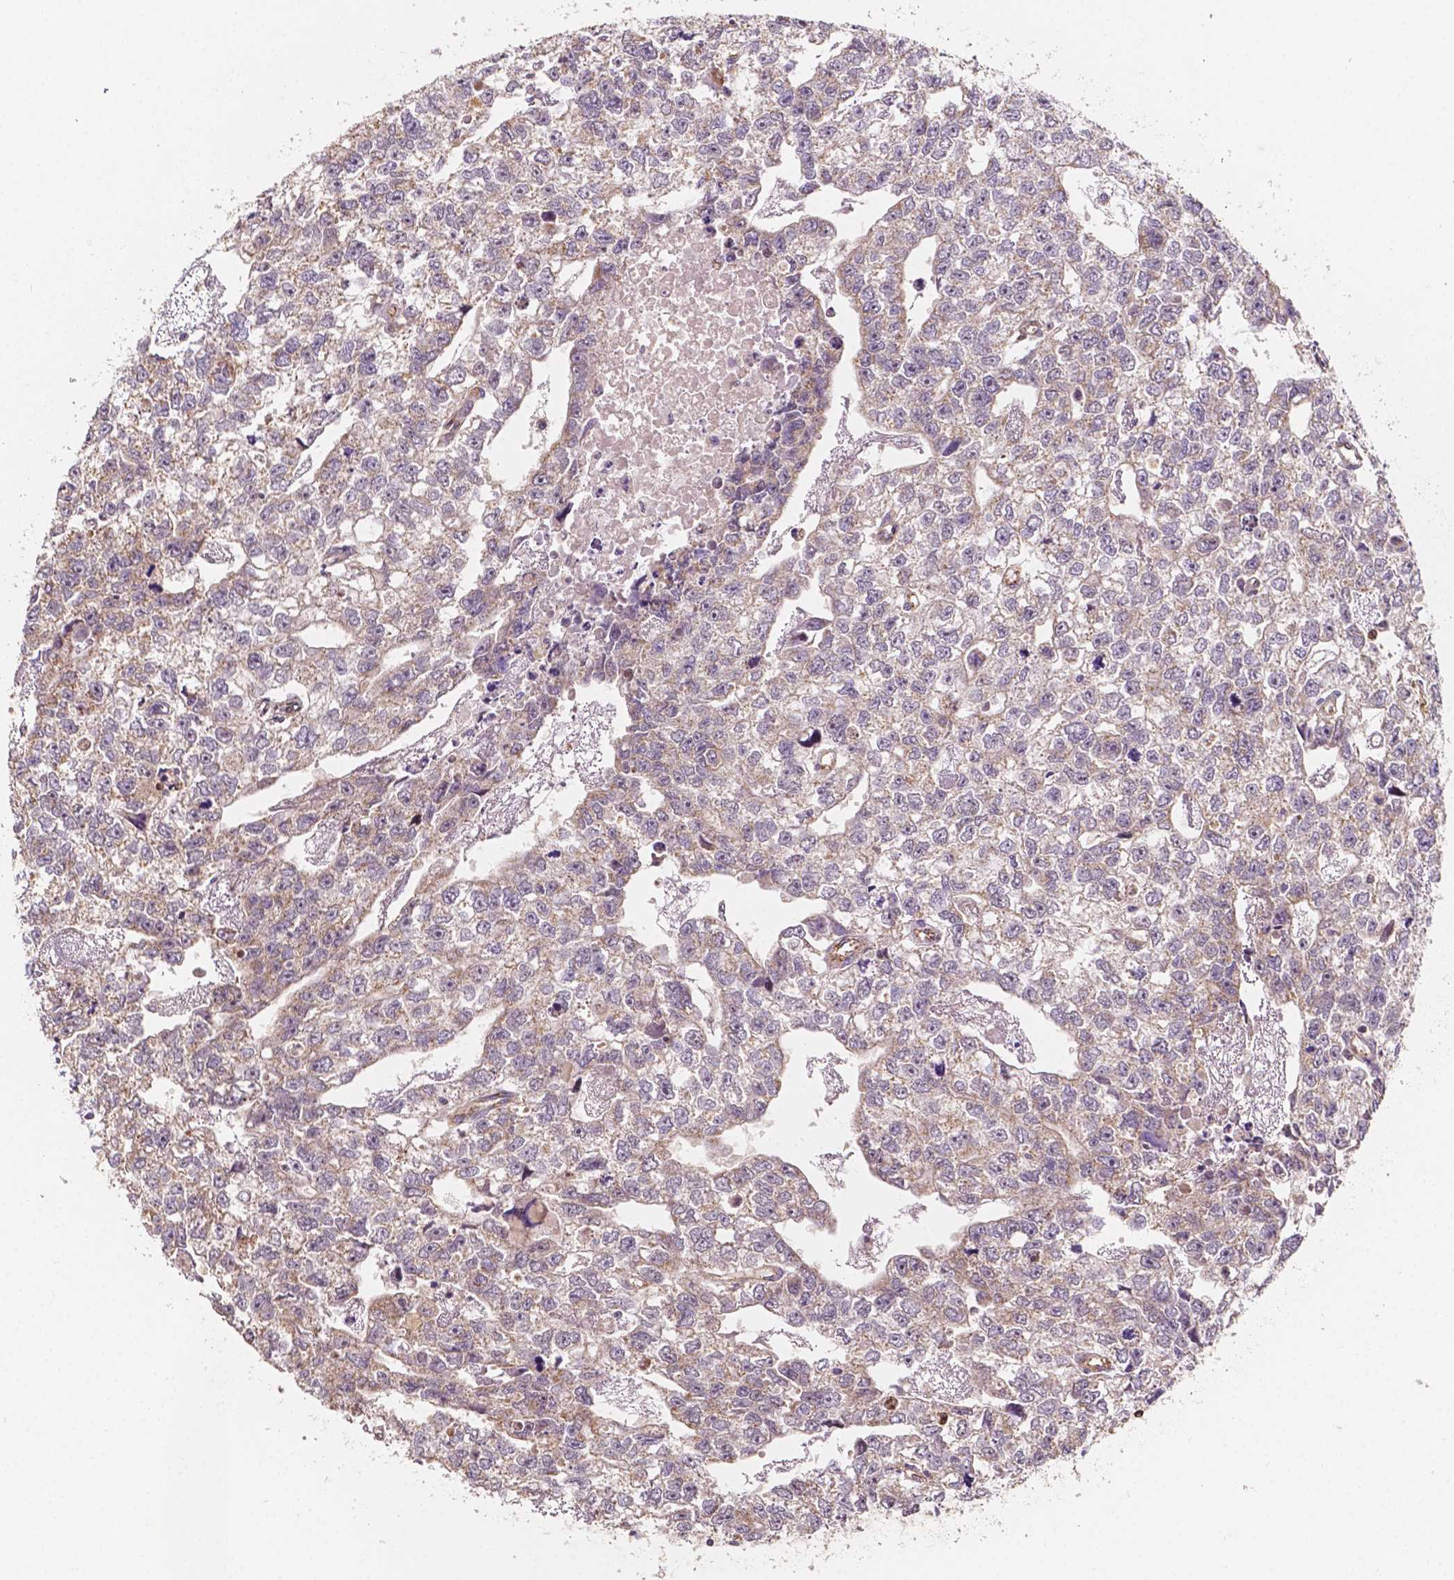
{"staining": {"intensity": "weak", "quantity": "<25%", "location": "cytoplasmic/membranous"}, "tissue": "testis cancer", "cell_type": "Tumor cells", "image_type": "cancer", "snomed": [{"axis": "morphology", "description": "Carcinoma, Embryonal, NOS"}, {"axis": "morphology", "description": "Teratoma, malignant, NOS"}, {"axis": "topography", "description": "Testis"}], "caption": "IHC photomicrograph of human malignant teratoma (testis) stained for a protein (brown), which exhibits no staining in tumor cells.", "gene": "SLC22A4", "patient": {"sex": "male", "age": 44}}